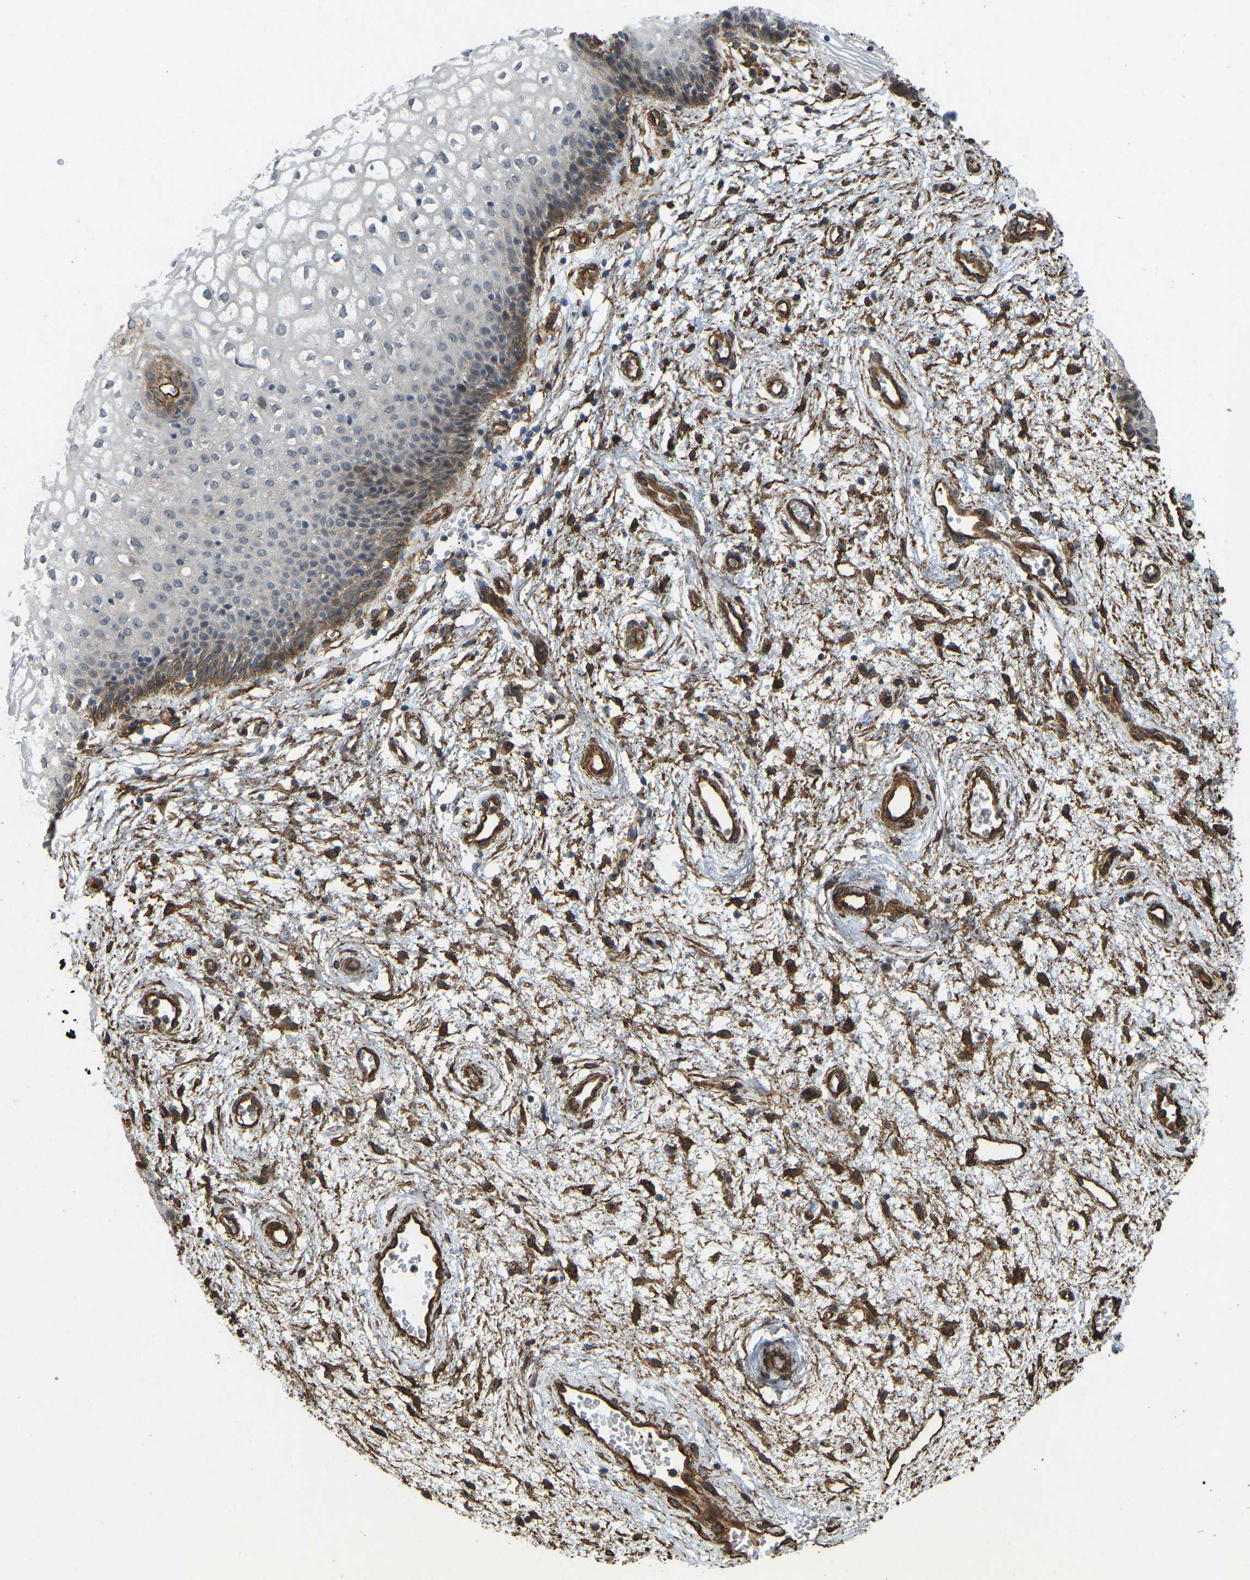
{"staining": {"intensity": "moderate", "quantity": "<25%", "location": "cytoplasmic/membranous"}, "tissue": "vagina", "cell_type": "Squamous epithelial cells", "image_type": "normal", "snomed": [{"axis": "morphology", "description": "Normal tissue, NOS"}, {"axis": "topography", "description": "Vagina"}], "caption": "Squamous epithelial cells display moderate cytoplasmic/membranous positivity in about <25% of cells in unremarkable vagina. The staining was performed using DAB, with brown indicating positive protein expression. Nuclei are stained blue with hematoxylin.", "gene": "NMB", "patient": {"sex": "female", "age": 34}}